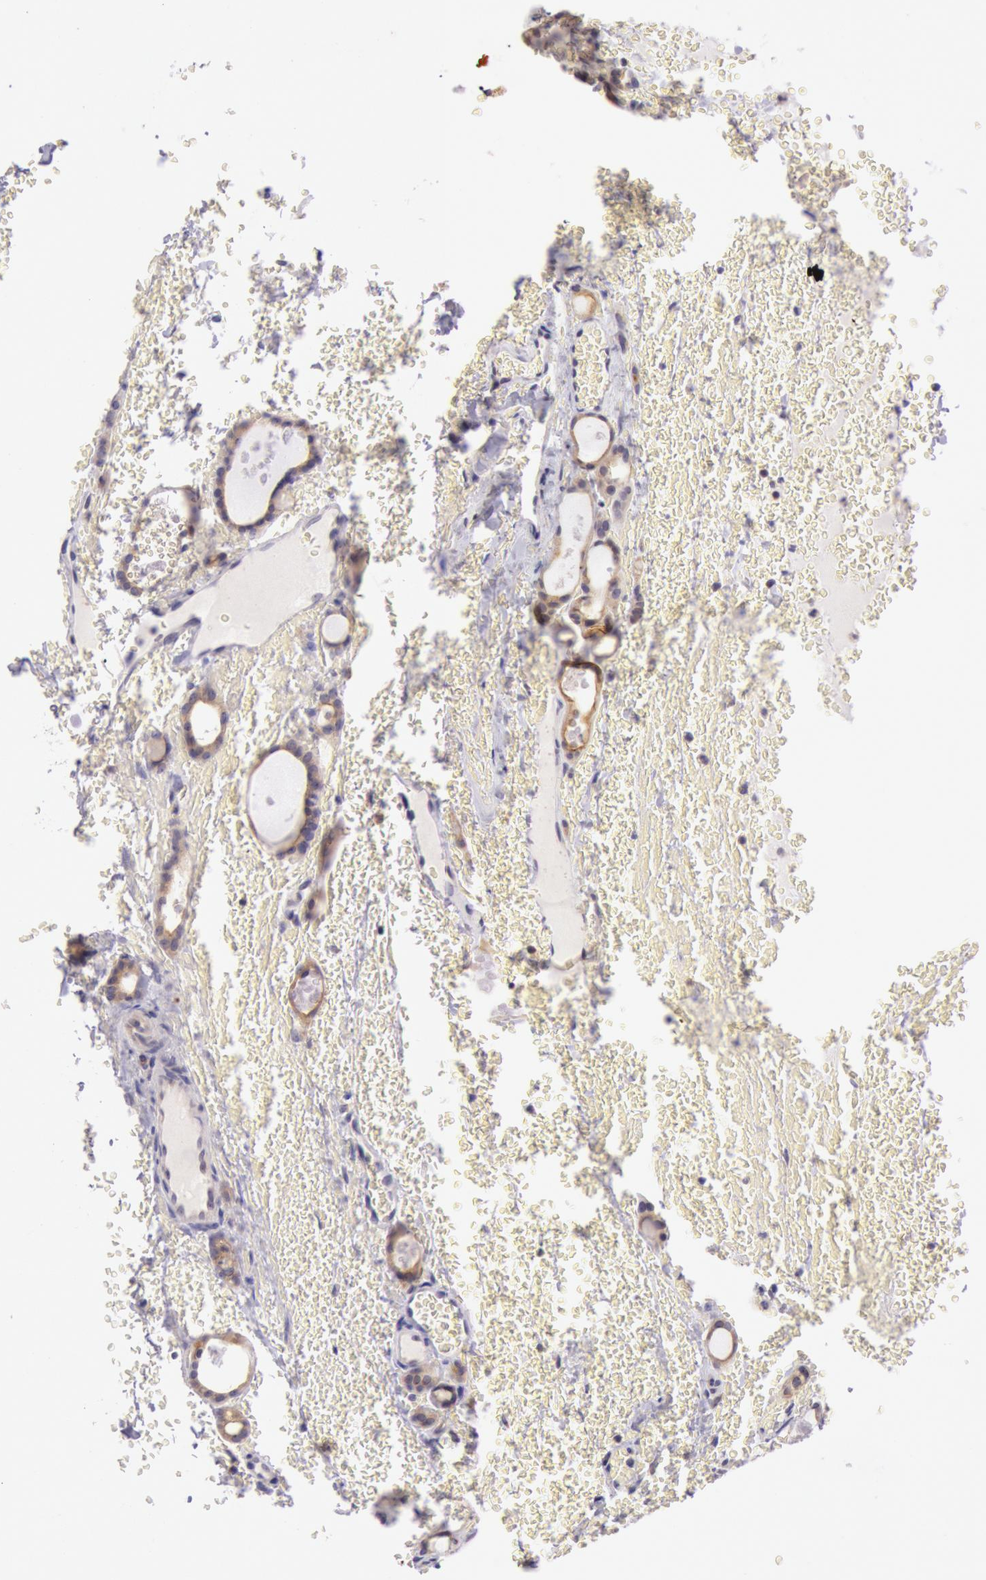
{"staining": {"intensity": "moderate", "quantity": ">75%", "location": "cytoplasmic/membranous"}, "tissue": "thyroid cancer", "cell_type": "Tumor cells", "image_type": "cancer", "snomed": [{"axis": "morphology", "description": "Follicular adenoma carcinoma, NOS"}, {"axis": "topography", "description": "Thyroid gland"}], "caption": "DAB (3,3'-diaminobenzidine) immunohistochemical staining of thyroid cancer (follicular adenoma carcinoma) reveals moderate cytoplasmic/membranous protein staining in approximately >75% of tumor cells.", "gene": "CDK16", "patient": {"sex": "female", "age": 71}}